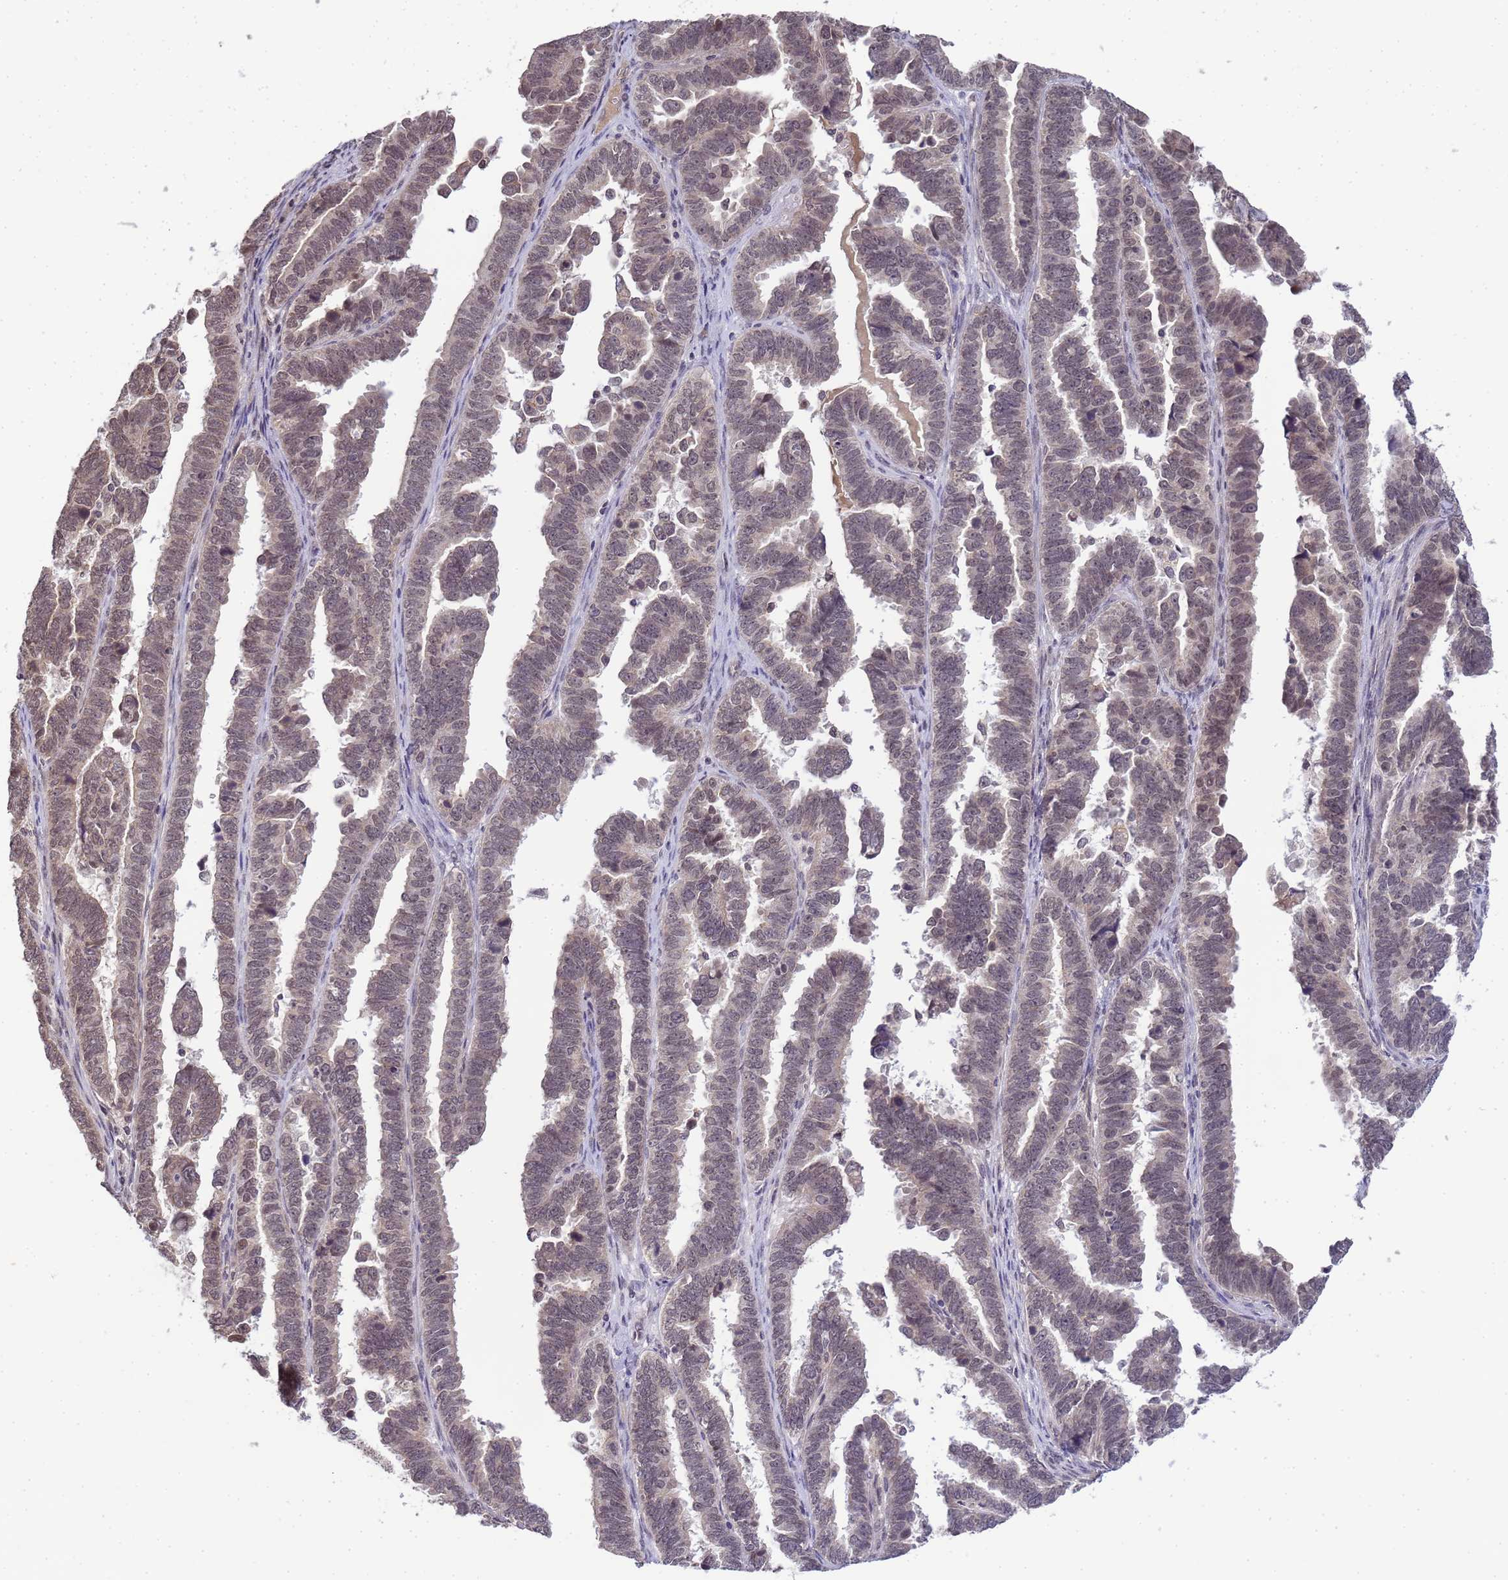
{"staining": {"intensity": "weak", "quantity": "25%-75%", "location": "nuclear"}, "tissue": "endometrial cancer", "cell_type": "Tumor cells", "image_type": "cancer", "snomed": [{"axis": "morphology", "description": "Adenocarcinoma, NOS"}, {"axis": "topography", "description": "Endometrium"}], "caption": "Tumor cells display low levels of weak nuclear positivity in approximately 25%-75% of cells in adenocarcinoma (endometrial).", "gene": "MYL7", "patient": {"sex": "female", "age": 75}}